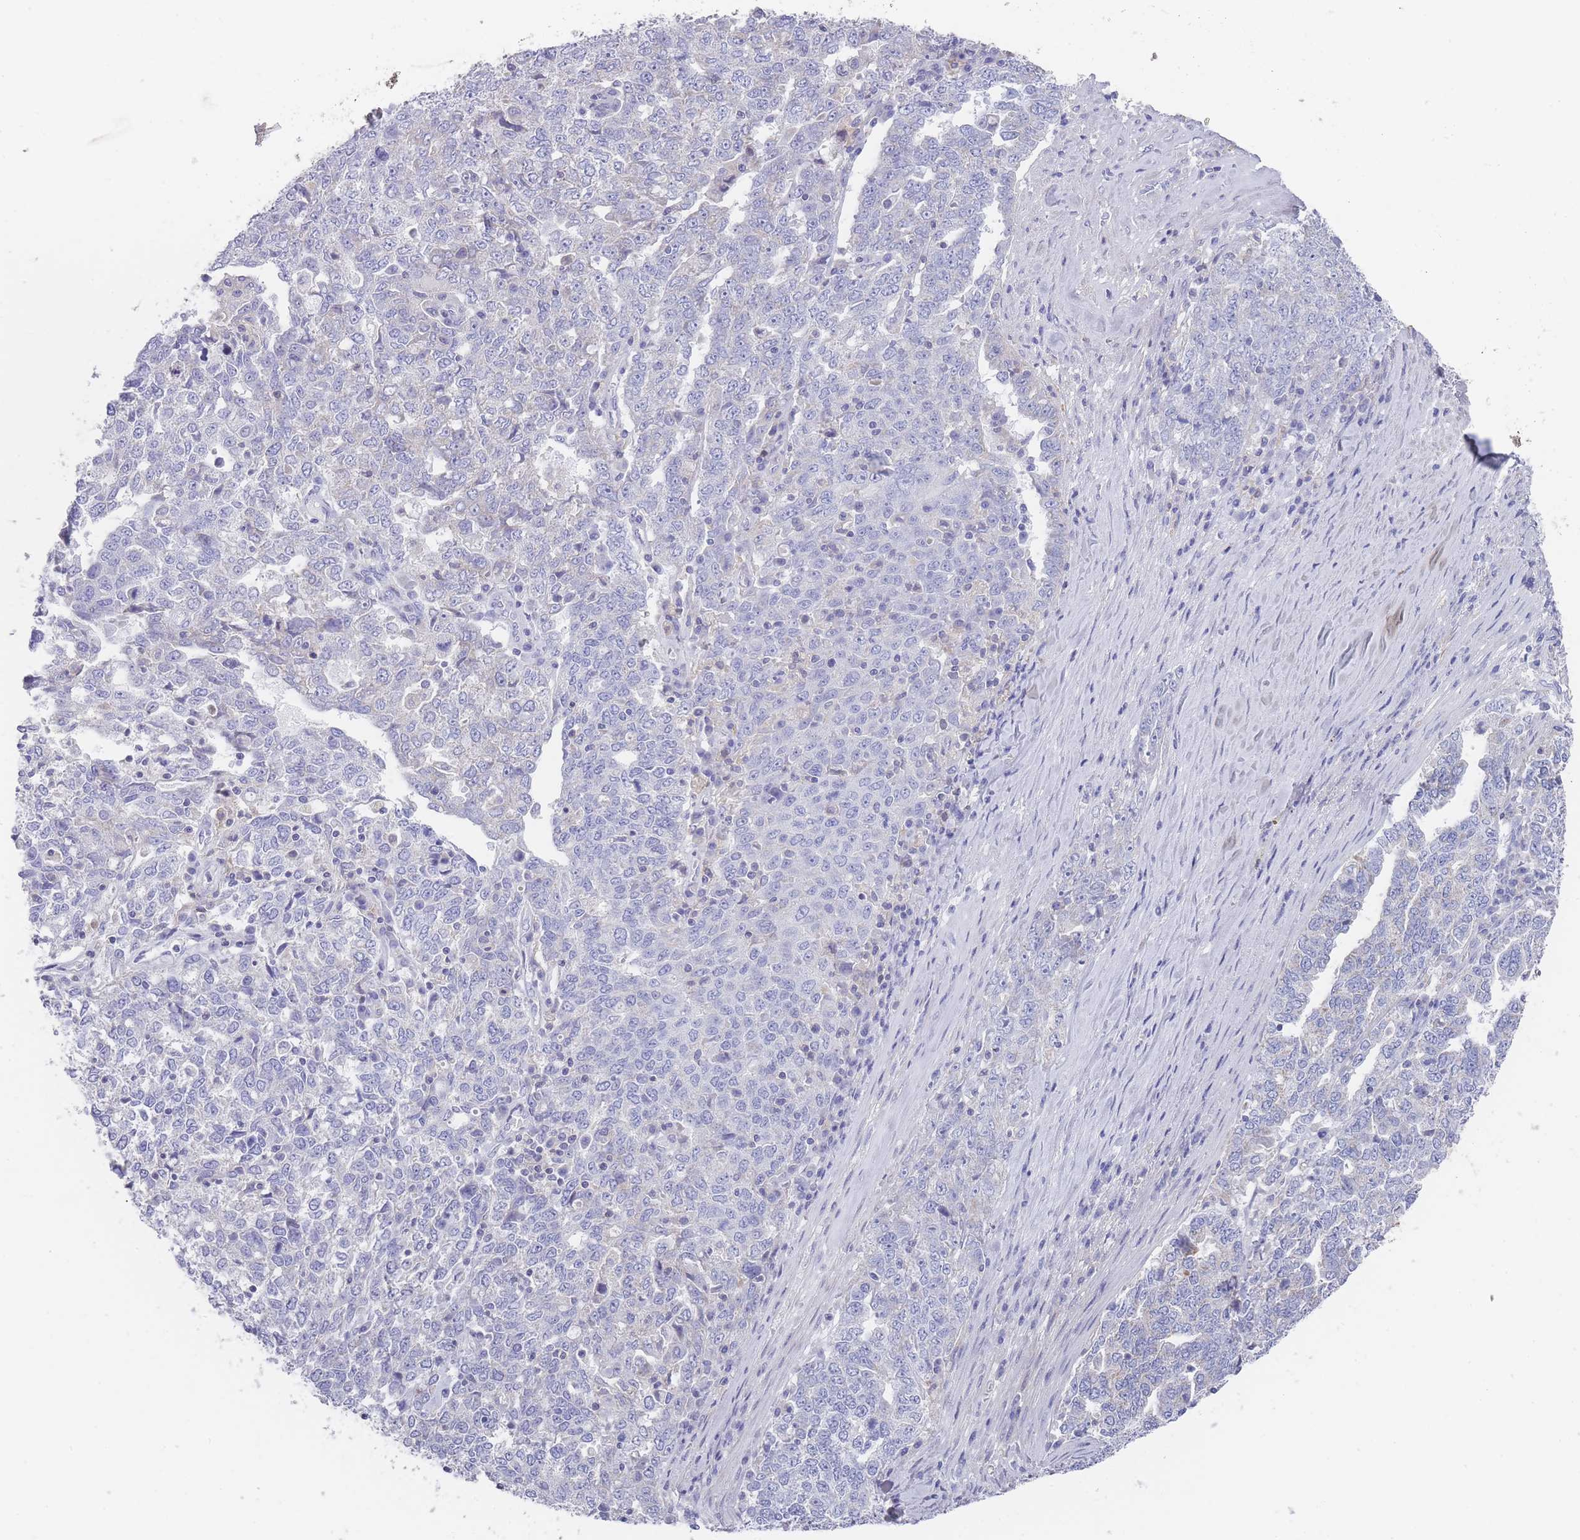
{"staining": {"intensity": "negative", "quantity": "none", "location": "none"}, "tissue": "ovarian cancer", "cell_type": "Tumor cells", "image_type": "cancer", "snomed": [{"axis": "morphology", "description": "Carcinoma, endometroid"}, {"axis": "topography", "description": "Ovary"}], "caption": "DAB (3,3'-diaminobenzidine) immunohistochemical staining of human ovarian cancer (endometroid carcinoma) shows no significant staining in tumor cells. (DAB immunohistochemistry, high magnification).", "gene": "SCCPDH", "patient": {"sex": "female", "age": 62}}